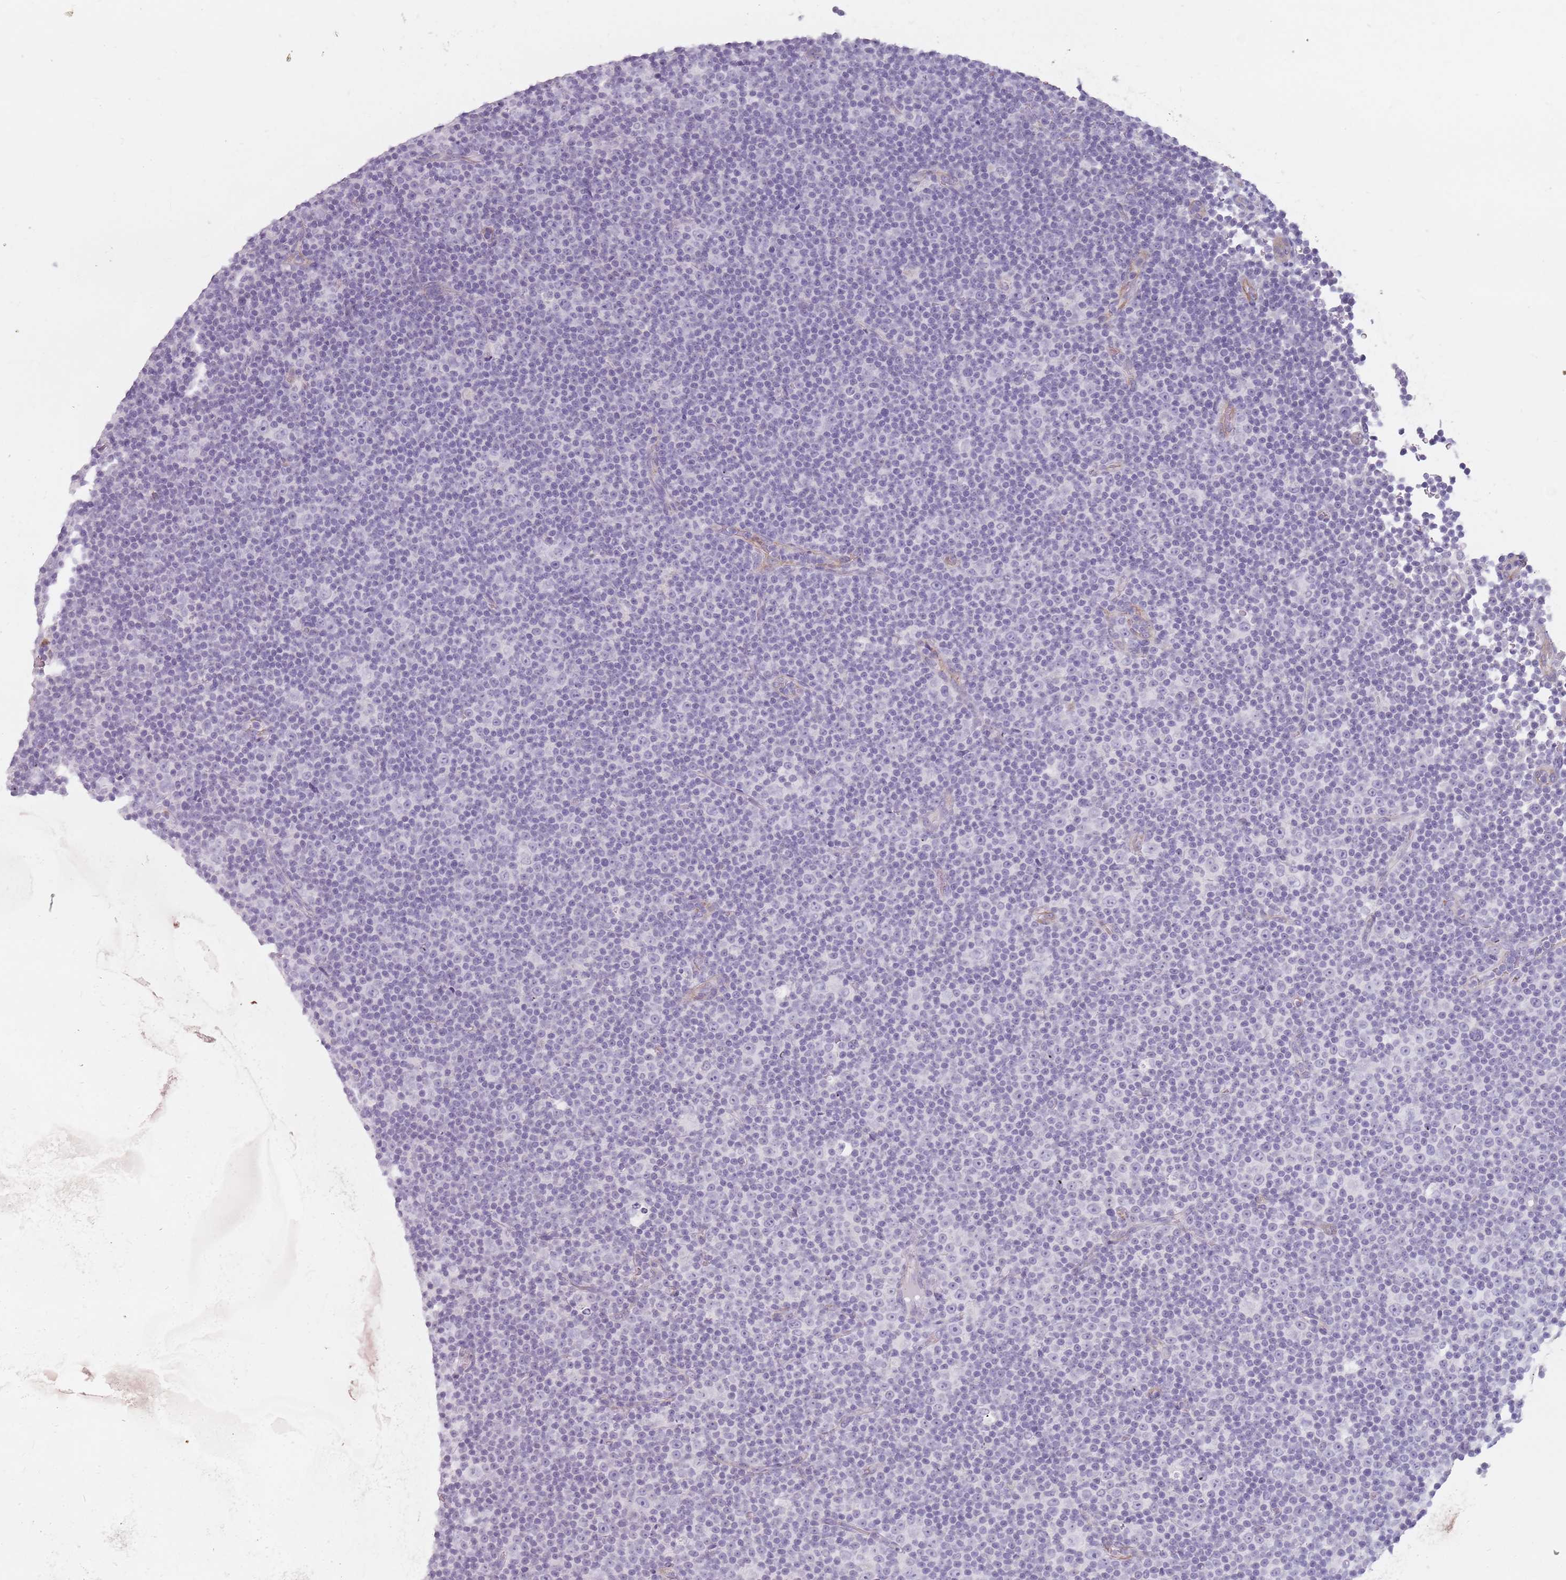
{"staining": {"intensity": "negative", "quantity": "none", "location": "none"}, "tissue": "lymphoma", "cell_type": "Tumor cells", "image_type": "cancer", "snomed": [{"axis": "morphology", "description": "Malignant lymphoma, non-Hodgkin's type, Low grade"}, {"axis": "topography", "description": "Lymph node"}], "caption": "IHC of human lymphoma shows no staining in tumor cells.", "gene": "ZNF584", "patient": {"sex": "female", "age": 67}}